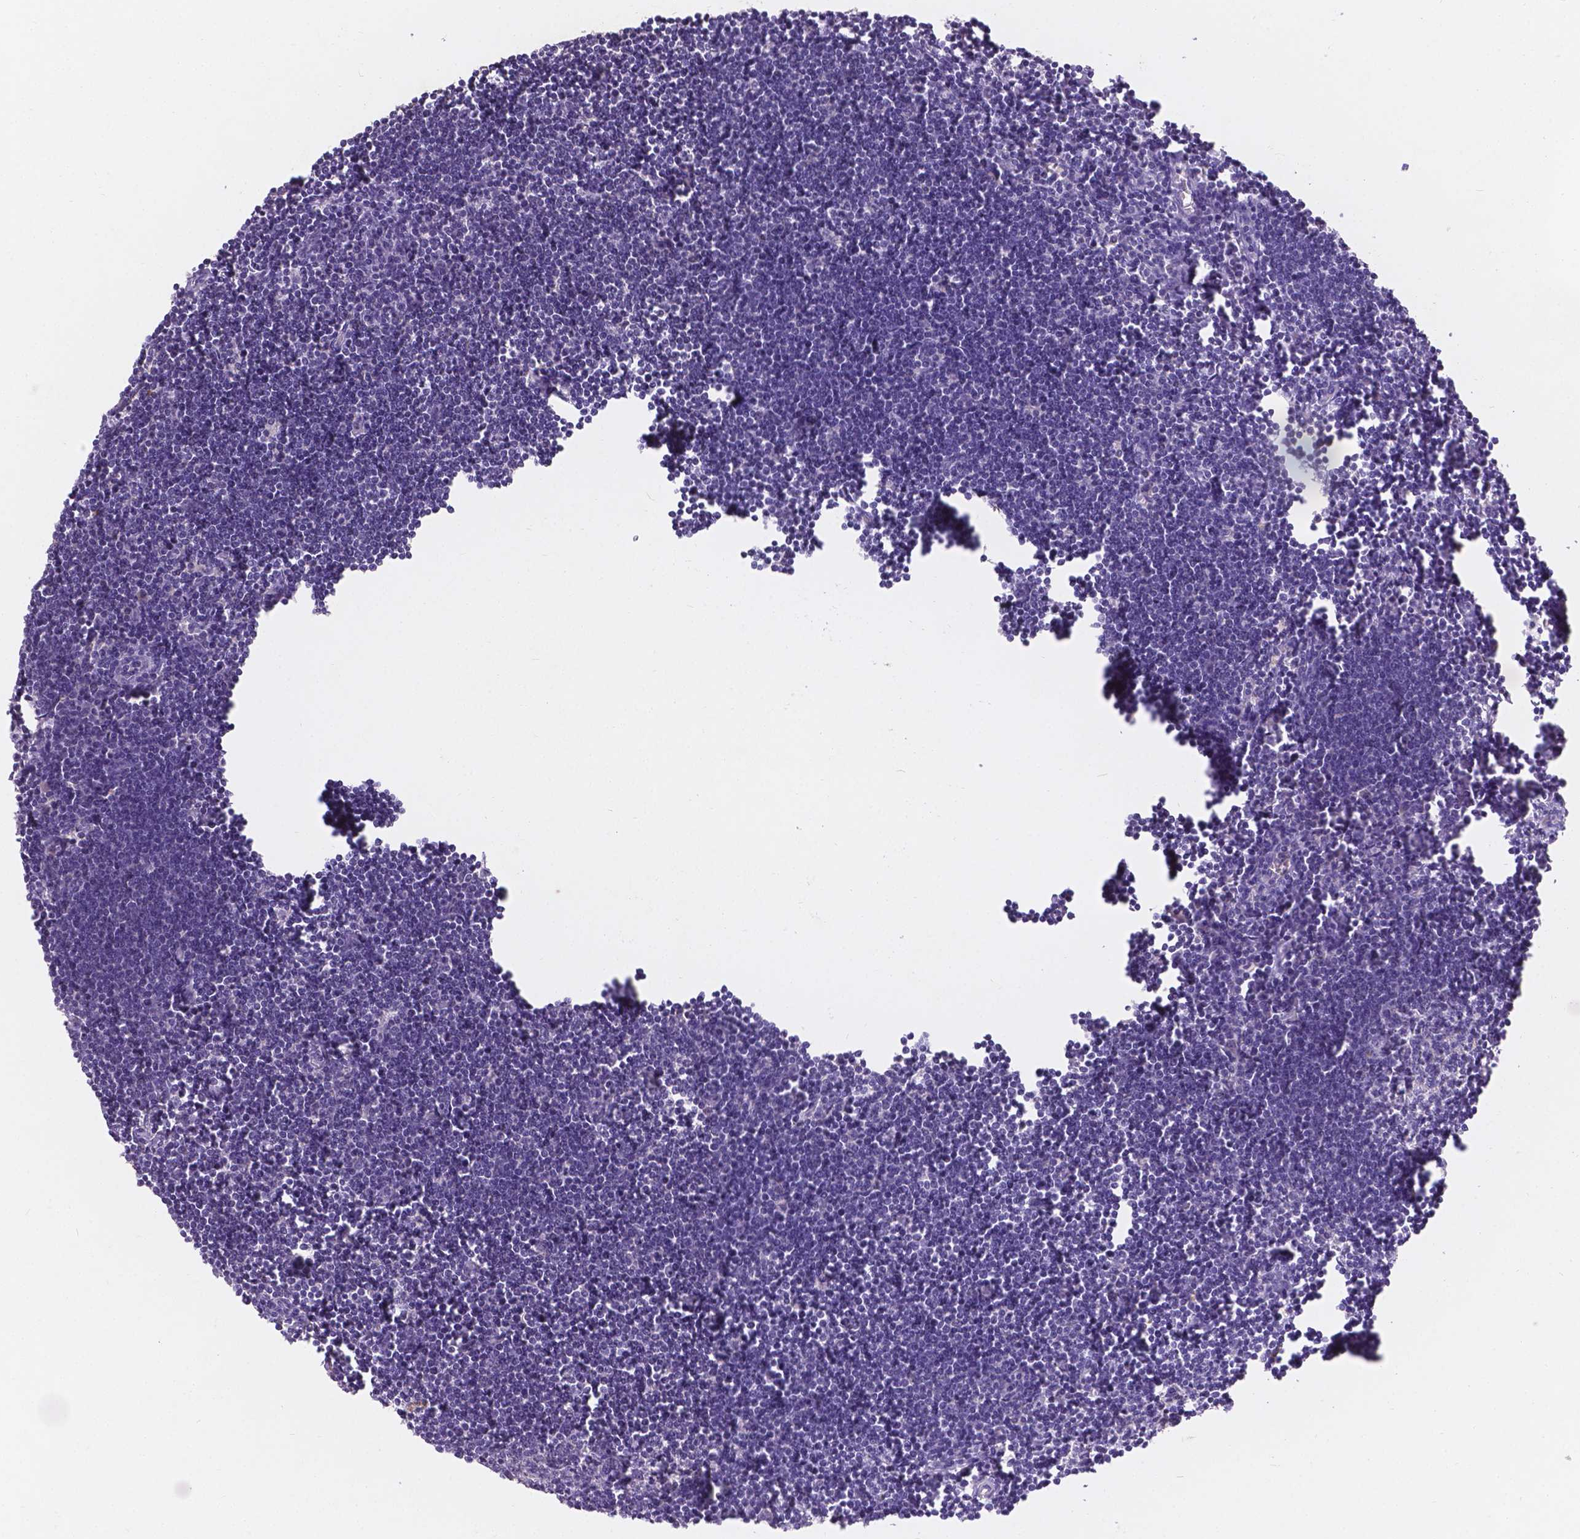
{"staining": {"intensity": "negative", "quantity": "none", "location": "none"}, "tissue": "lymph node", "cell_type": "Germinal center cells", "image_type": "normal", "snomed": [{"axis": "morphology", "description": "Normal tissue, NOS"}, {"axis": "topography", "description": "Lymph node"}], "caption": "This is a histopathology image of IHC staining of normal lymph node, which shows no expression in germinal center cells.", "gene": "DCAF4L1", "patient": {"sex": "male", "age": 55}}